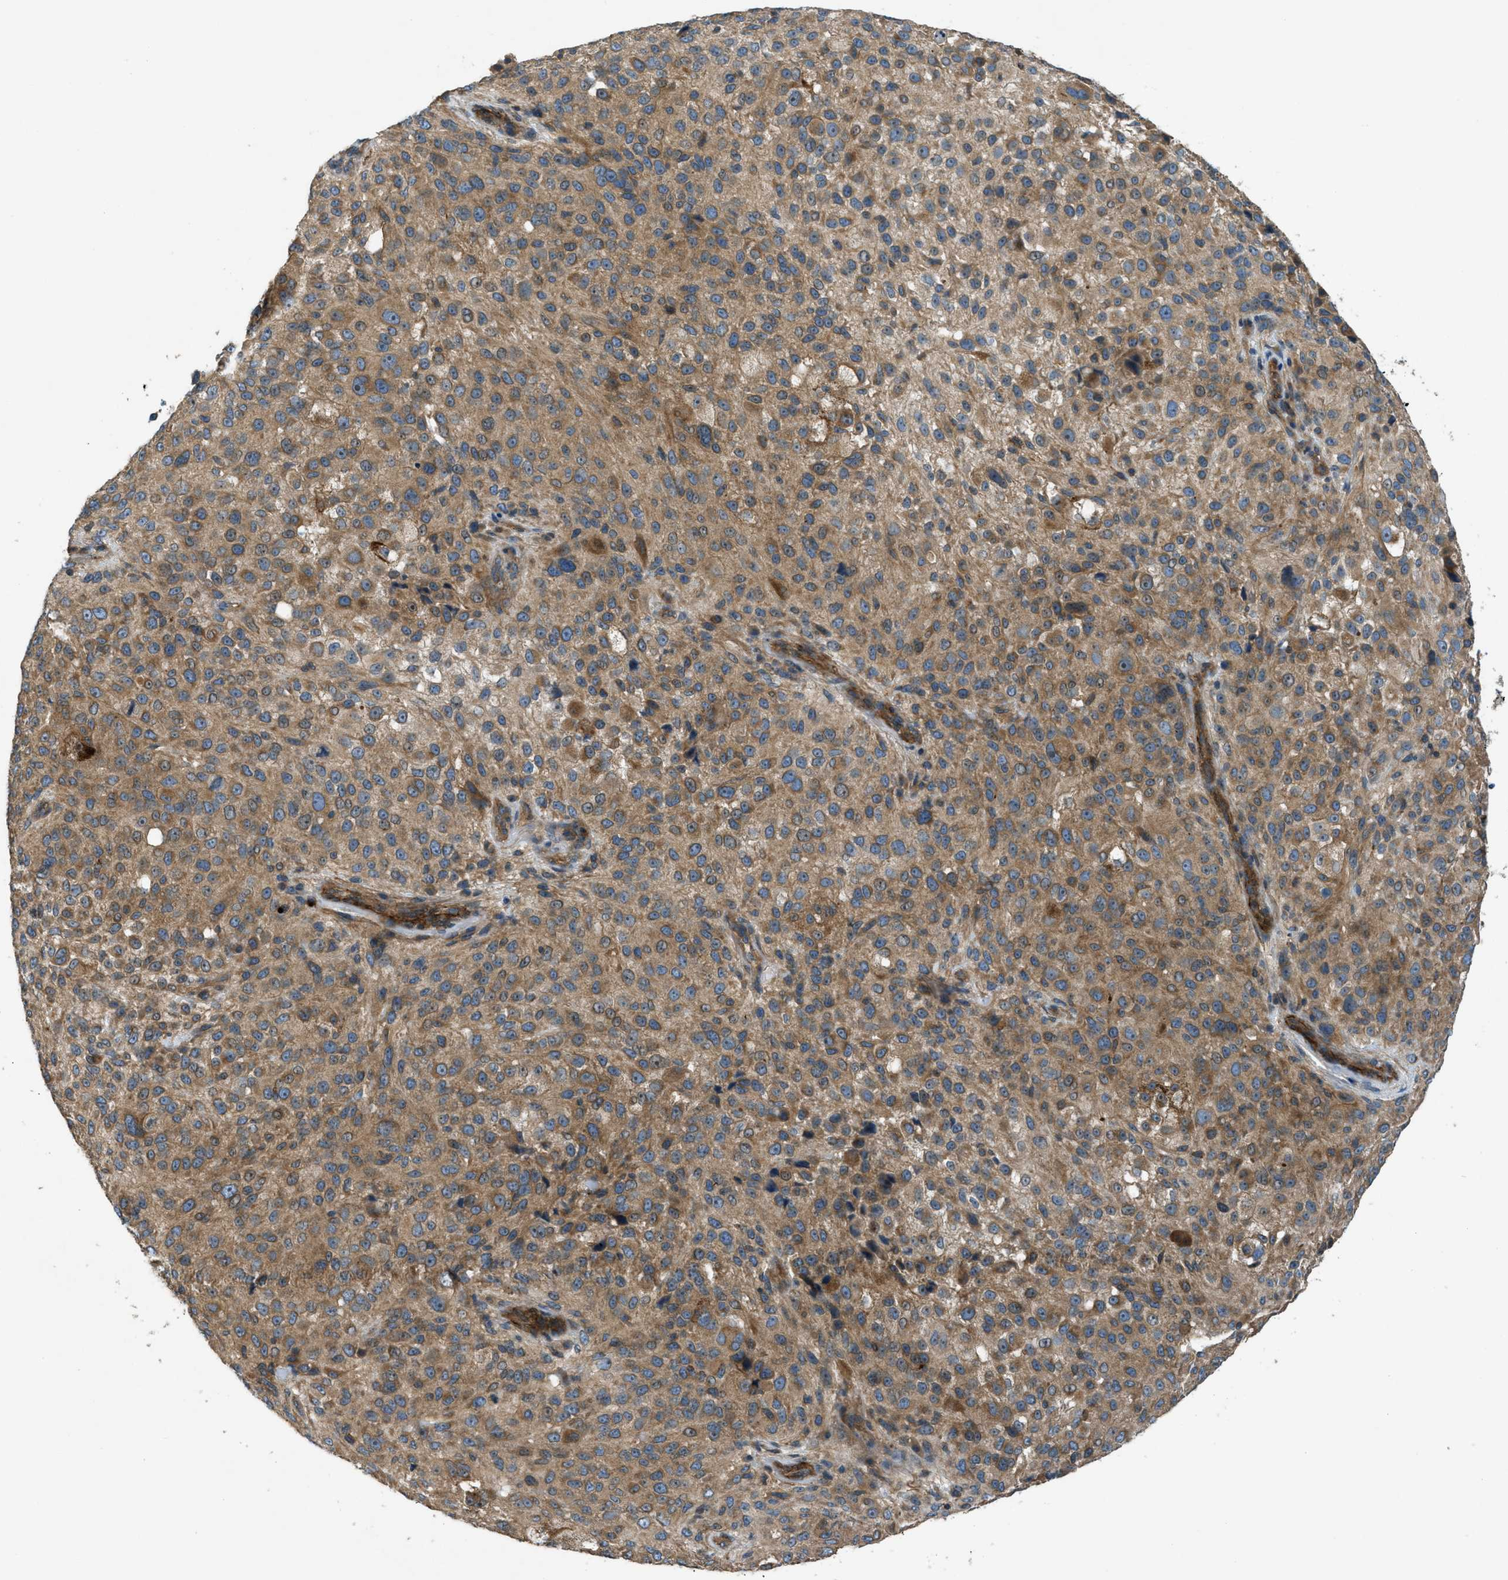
{"staining": {"intensity": "moderate", "quantity": ">75%", "location": "cytoplasmic/membranous,nuclear"}, "tissue": "melanoma", "cell_type": "Tumor cells", "image_type": "cancer", "snomed": [{"axis": "morphology", "description": "Necrosis, NOS"}, {"axis": "morphology", "description": "Malignant melanoma, NOS"}, {"axis": "topography", "description": "Skin"}], "caption": "This histopathology image exhibits immunohistochemistry staining of malignant melanoma, with medium moderate cytoplasmic/membranous and nuclear positivity in about >75% of tumor cells.", "gene": "VEZT", "patient": {"sex": "female", "age": 87}}